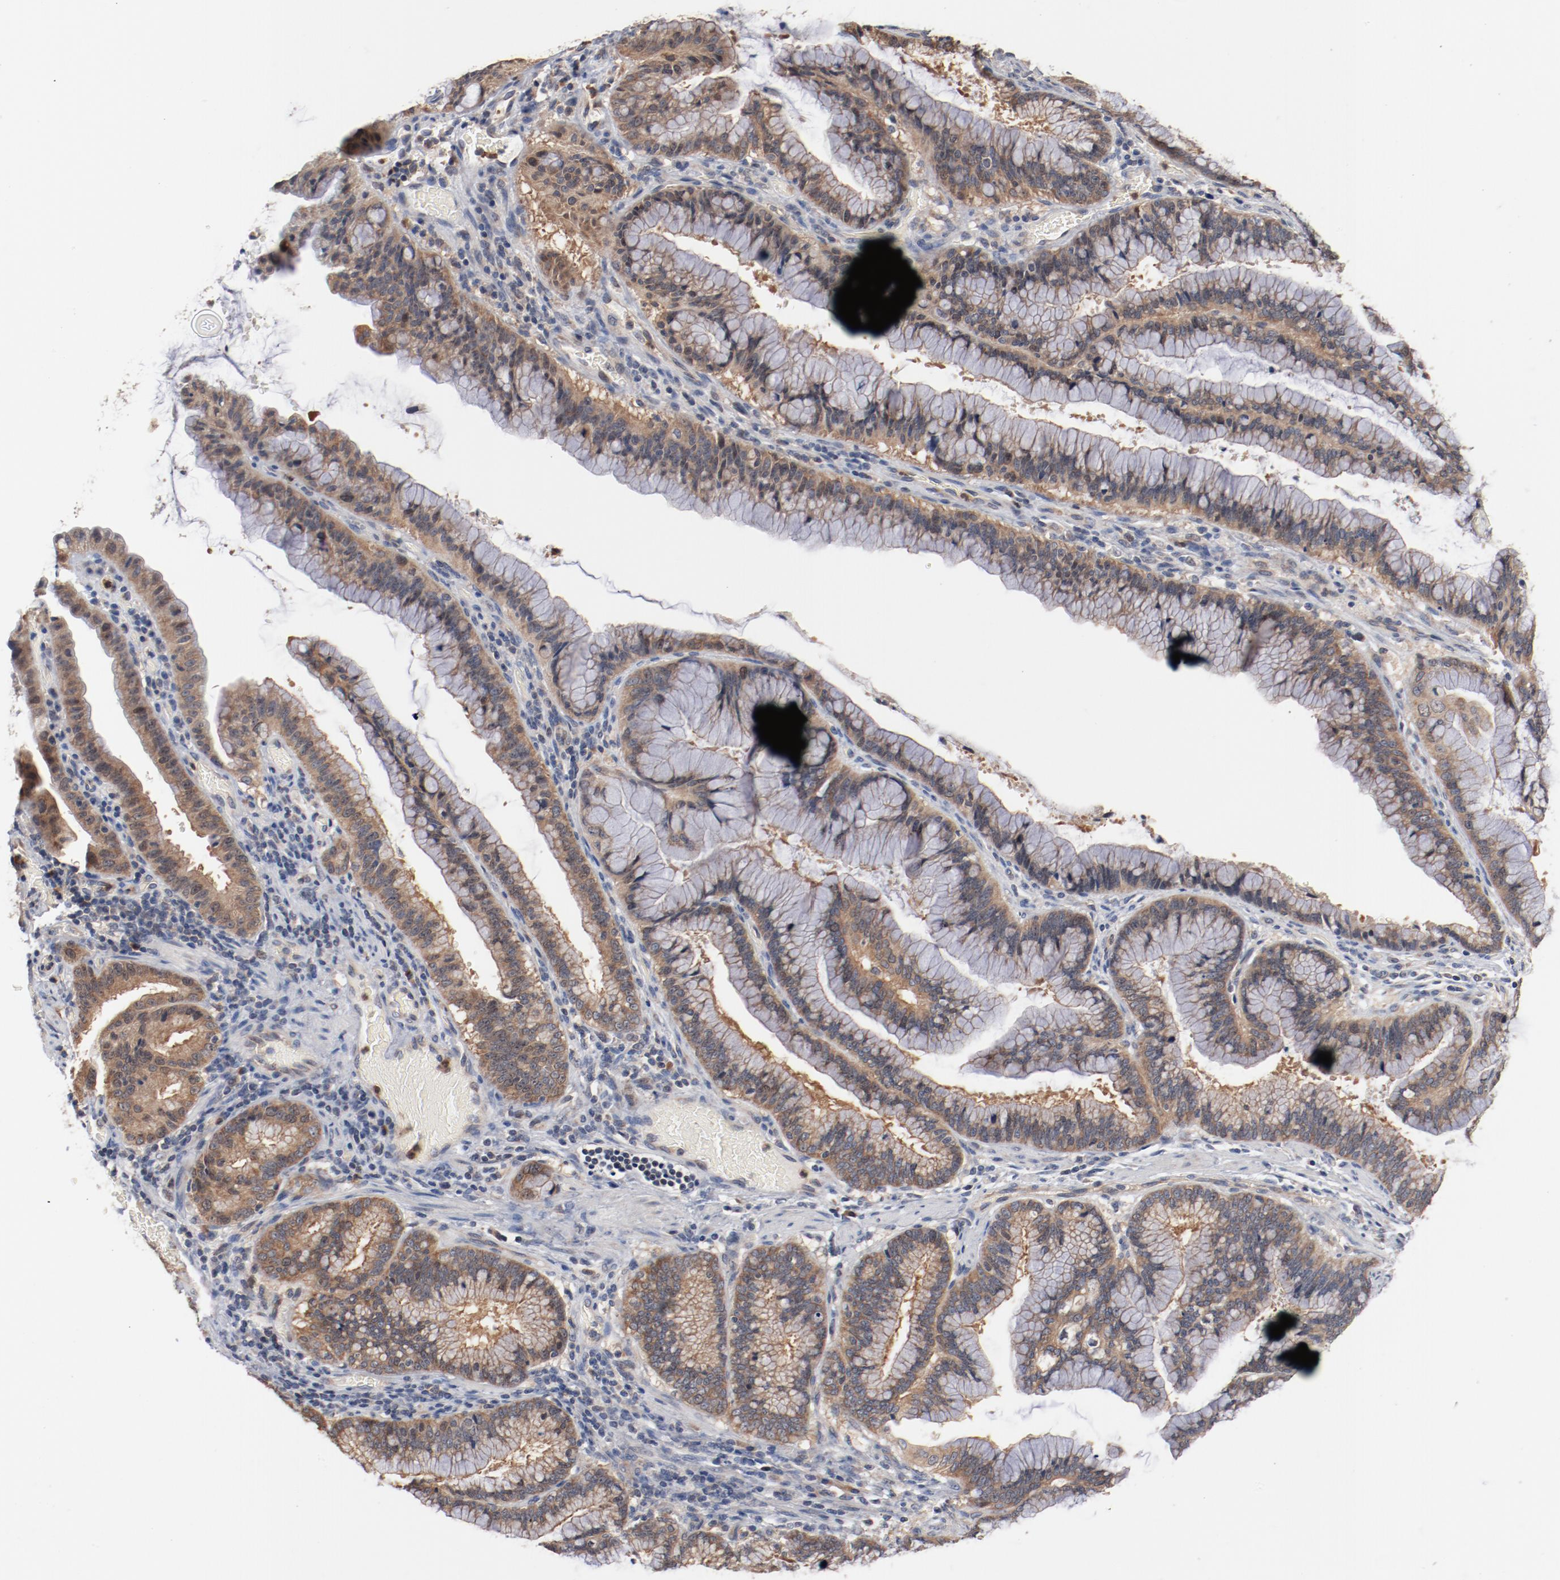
{"staining": {"intensity": "moderate", "quantity": ">75%", "location": "cytoplasmic/membranous"}, "tissue": "pancreatic cancer", "cell_type": "Tumor cells", "image_type": "cancer", "snomed": [{"axis": "morphology", "description": "Adenocarcinoma, NOS"}, {"axis": "topography", "description": "Pancreas"}], "caption": "Immunohistochemistry (IHC) histopathology image of adenocarcinoma (pancreatic) stained for a protein (brown), which exhibits medium levels of moderate cytoplasmic/membranous staining in about >75% of tumor cells.", "gene": "RNASE11", "patient": {"sex": "female", "age": 64}}